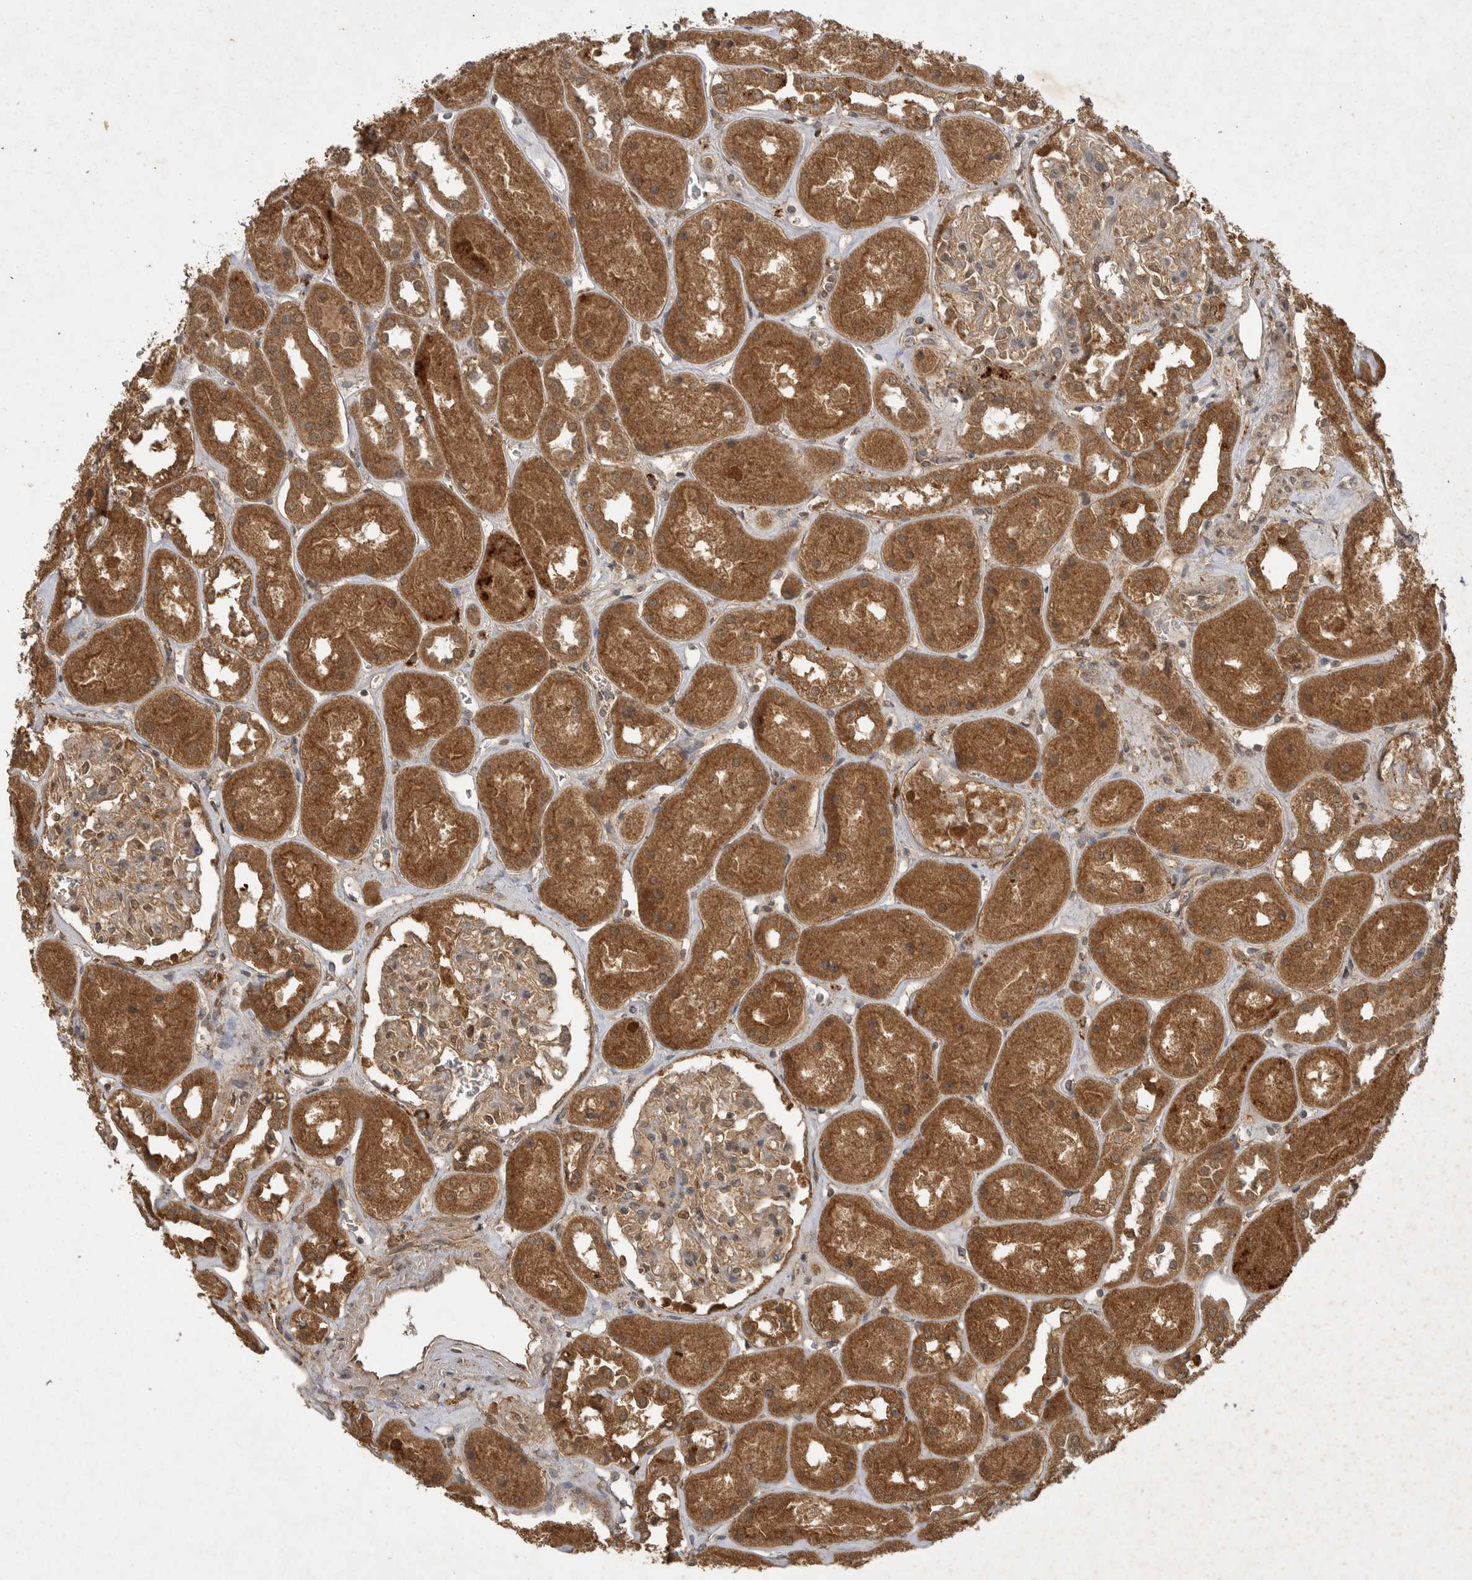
{"staining": {"intensity": "weak", "quantity": ">75%", "location": "cytoplasmic/membranous"}, "tissue": "kidney", "cell_type": "Cells in glomeruli", "image_type": "normal", "snomed": [{"axis": "morphology", "description": "Normal tissue, NOS"}, {"axis": "topography", "description": "Kidney"}], "caption": "The photomicrograph exhibits immunohistochemical staining of normal kidney. There is weak cytoplasmic/membranous positivity is appreciated in approximately >75% of cells in glomeruli. The staining was performed using DAB (3,3'-diaminobenzidine), with brown indicating positive protein expression. Nuclei are stained blue with hematoxylin.", "gene": "ICOSLG", "patient": {"sex": "male", "age": 70}}